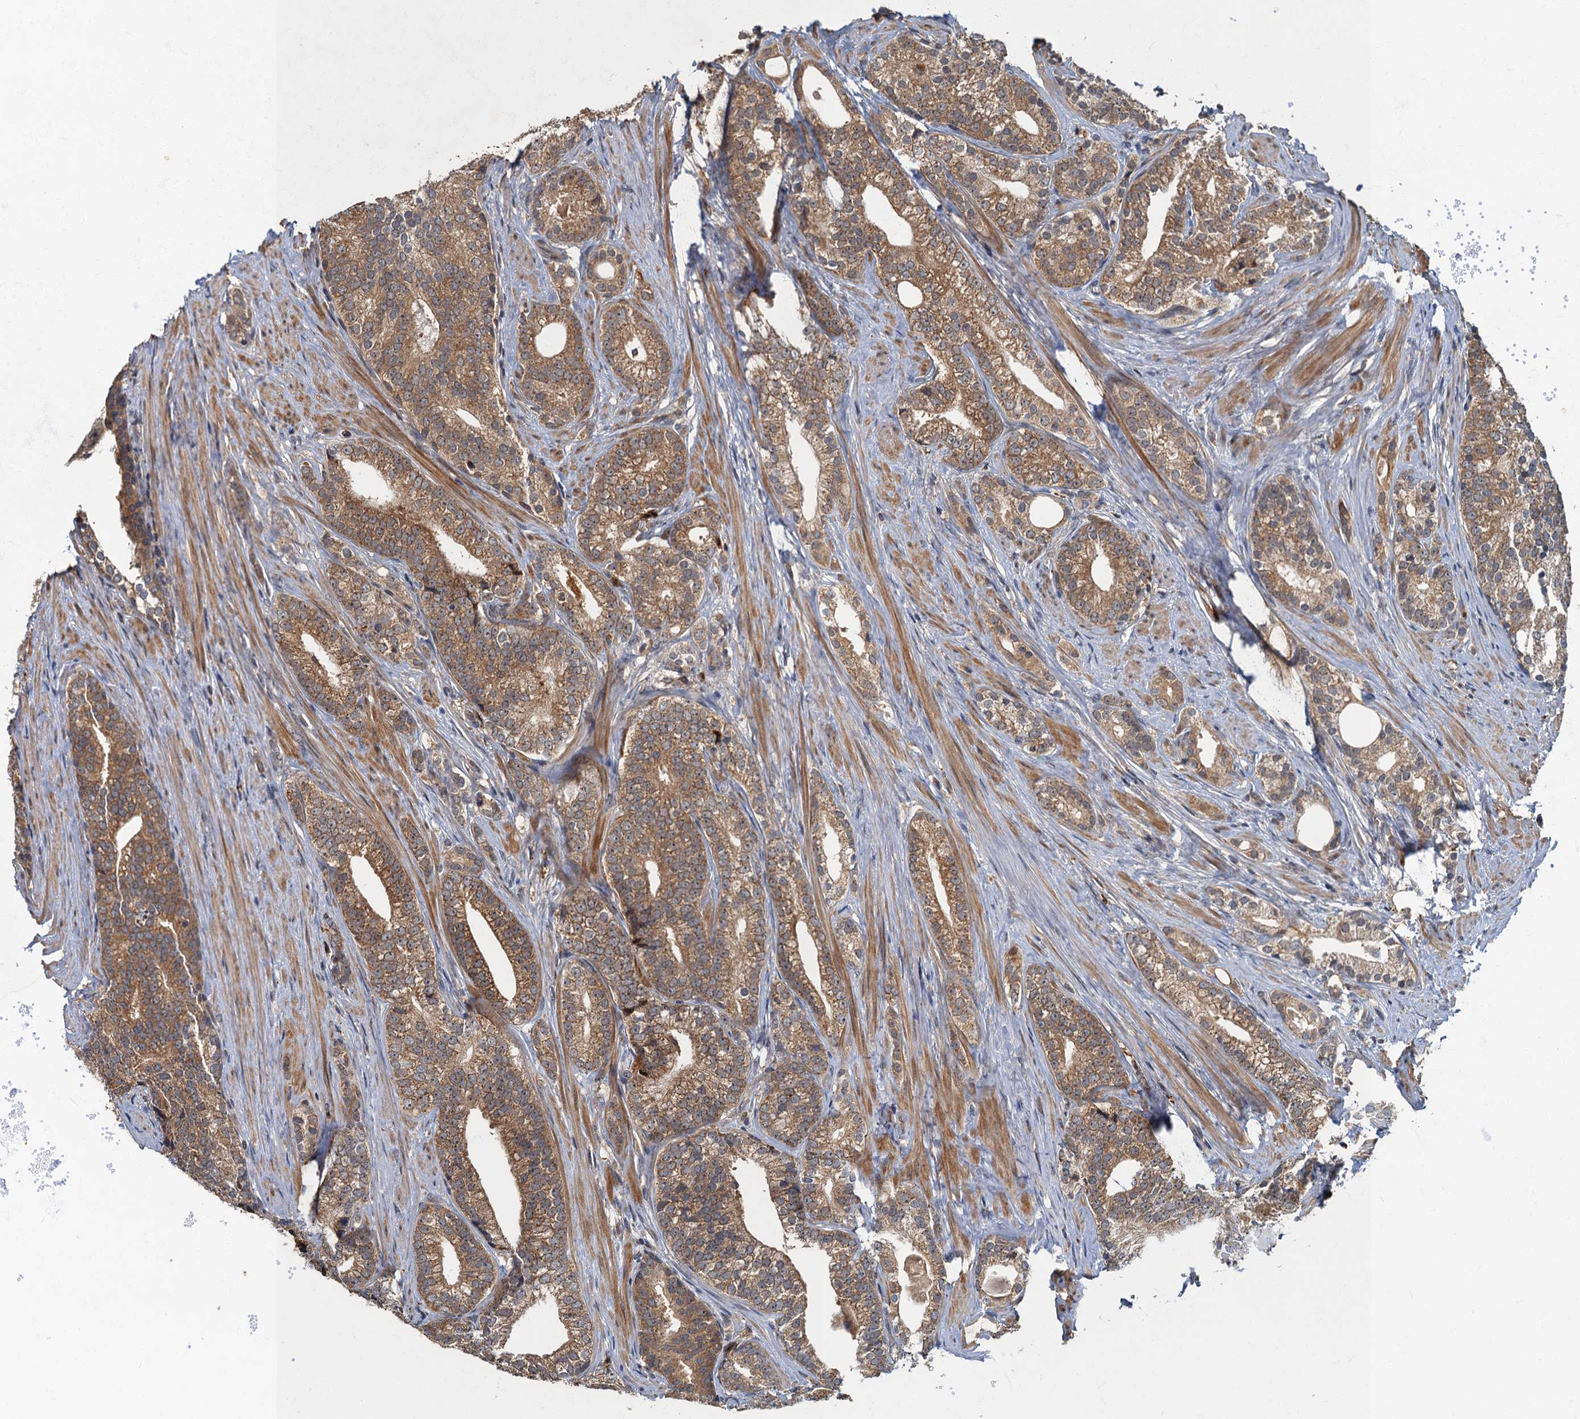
{"staining": {"intensity": "moderate", "quantity": ">75%", "location": "cytoplasmic/membranous"}, "tissue": "prostate cancer", "cell_type": "Tumor cells", "image_type": "cancer", "snomed": [{"axis": "morphology", "description": "Adenocarcinoma, Low grade"}, {"axis": "topography", "description": "Prostate"}], "caption": "IHC (DAB) staining of low-grade adenocarcinoma (prostate) demonstrates moderate cytoplasmic/membranous protein positivity in approximately >75% of tumor cells.", "gene": "WDCP", "patient": {"sex": "male", "age": 71}}